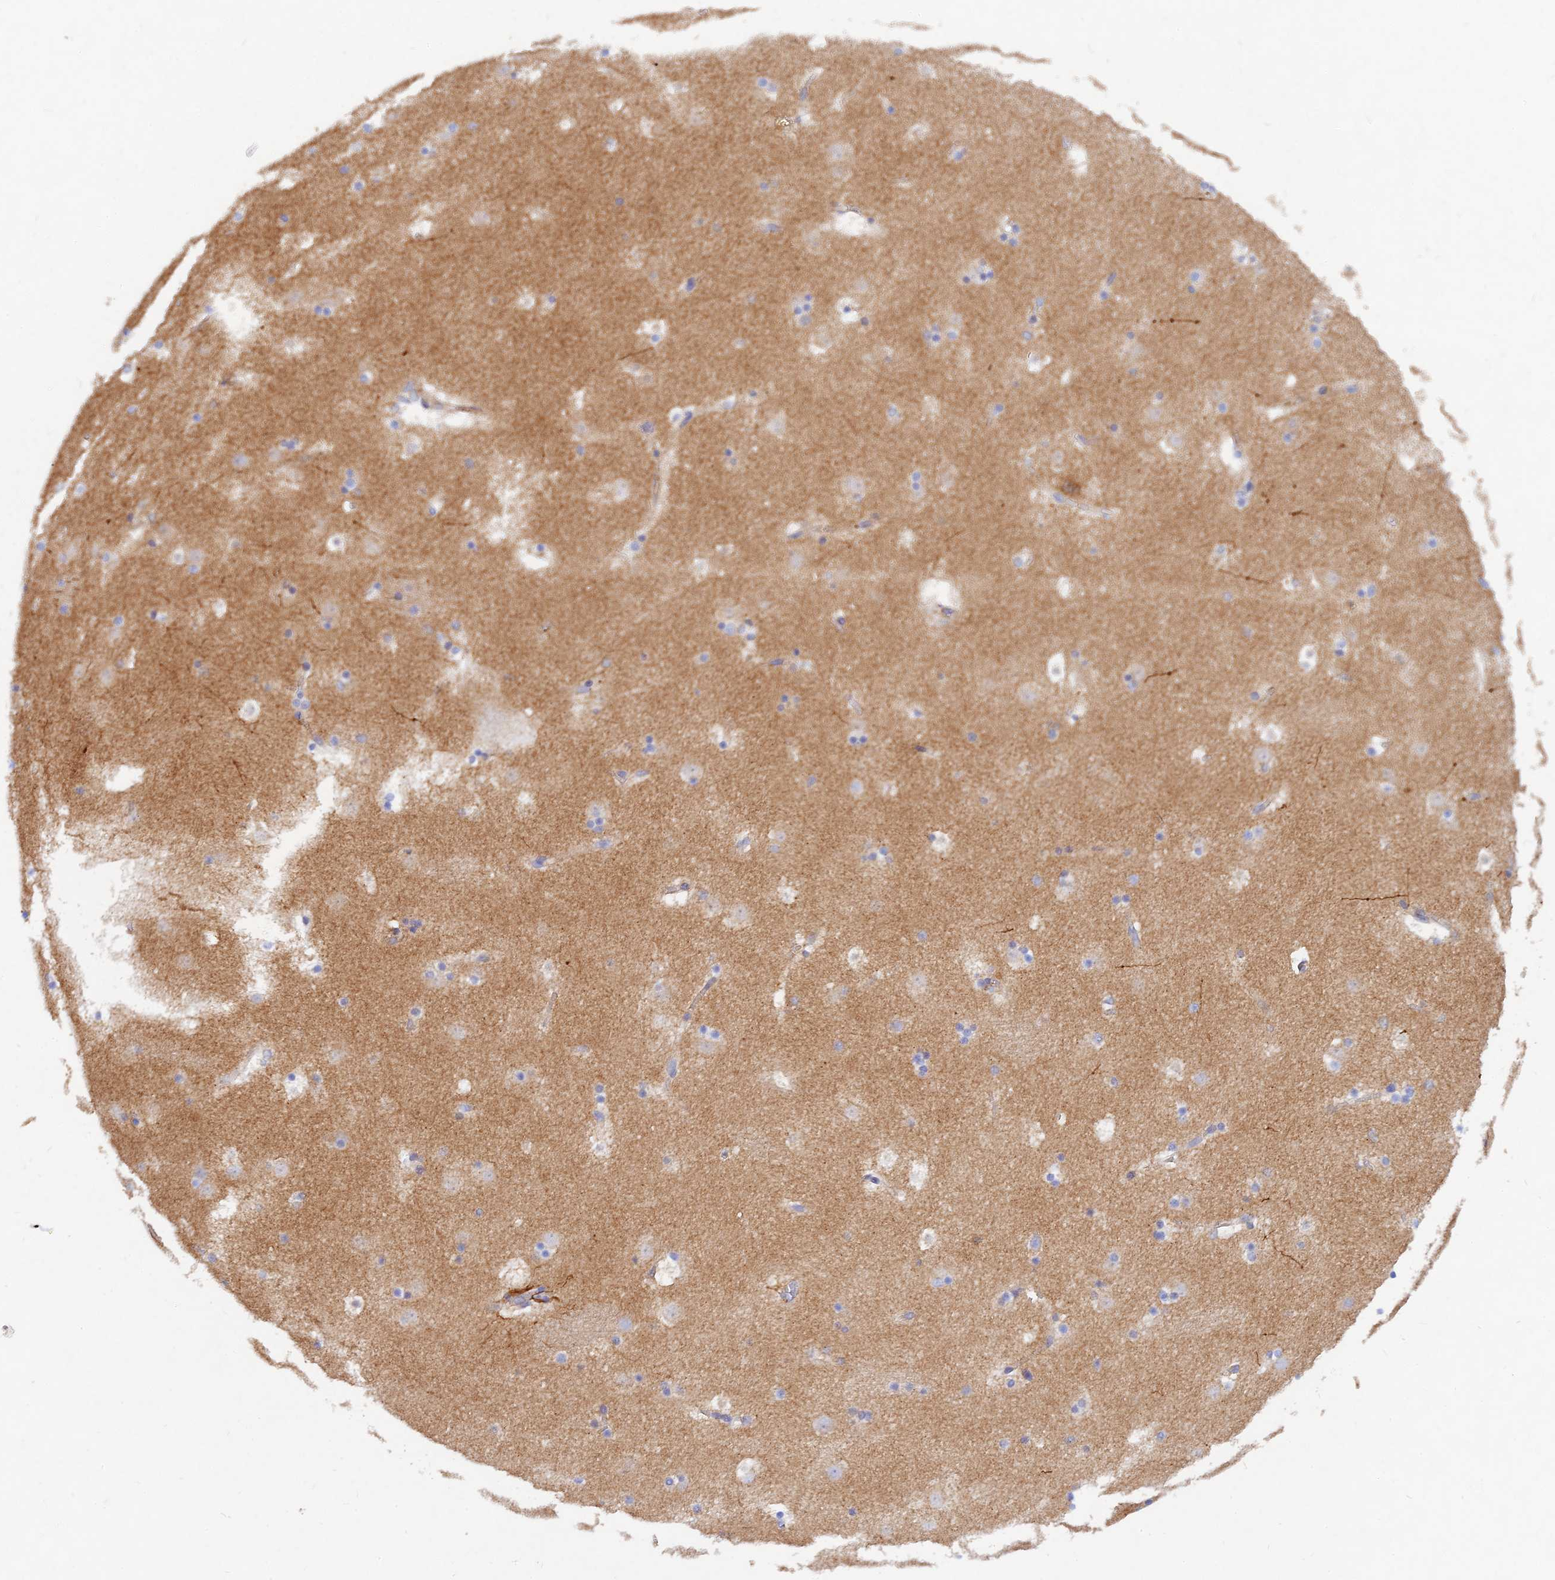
{"staining": {"intensity": "strong", "quantity": "<25%", "location": "cytoplasmic/membranous"}, "tissue": "caudate", "cell_type": "Glial cells", "image_type": "normal", "snomed": [{"axis": "morphology", "description": "Normal tissue, NOS"}, {"axis": "topography", "description": "Lateral ventricle wall"}], "caption": "Strong cytoplasmic/membranous positivity is appreciated in about <25% of glial cells in normal caudate. (Brightfield microscopy of DAB IHC at high magnification).", "gene": "MROH1", "patient": {"sex": "male", "age": 45}}